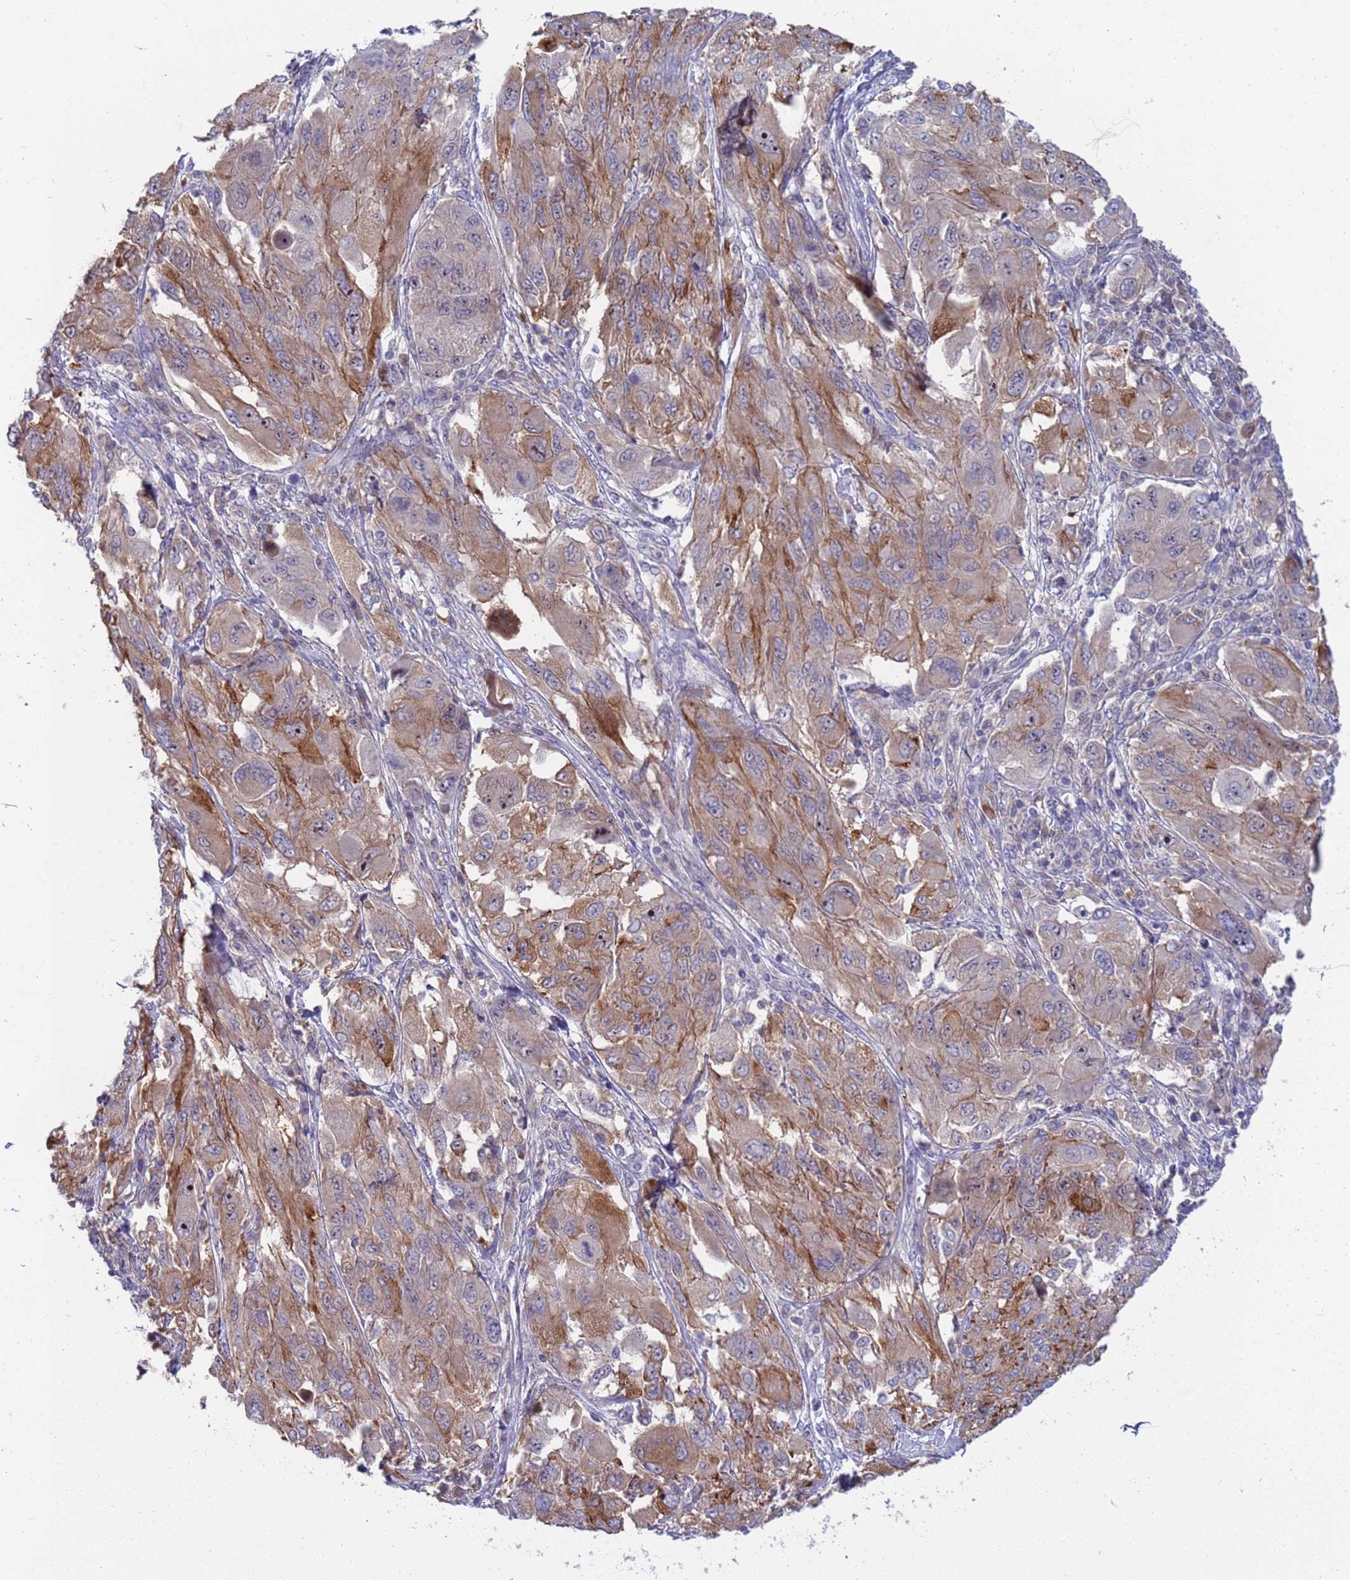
{"staining": {"intensity": "moderate", "quantity": "25%-75%", "location": "cytoplasmic/membranous"}, "tissue": "melanoma", "cell_type": "Tumor cells", "image_type": "cancer", "snomed": [{"axis": "morphology", "description": "Malignant melanoma, NOS"}, {"axis": "topography", "description": "Skin"}], "caption": "Immunohistochemistry micrograph of neoplastic tissue: human melanoma stained using immunohistochemistry reveals medium levels of moderate protein expression localized specifically in the cytoplasmic/membranous of tumor cells, appearing as a cytoplasmic/membranous brown color.", "gene": "ENOSF1", "patient": {"sex": "female", "age": 91}}